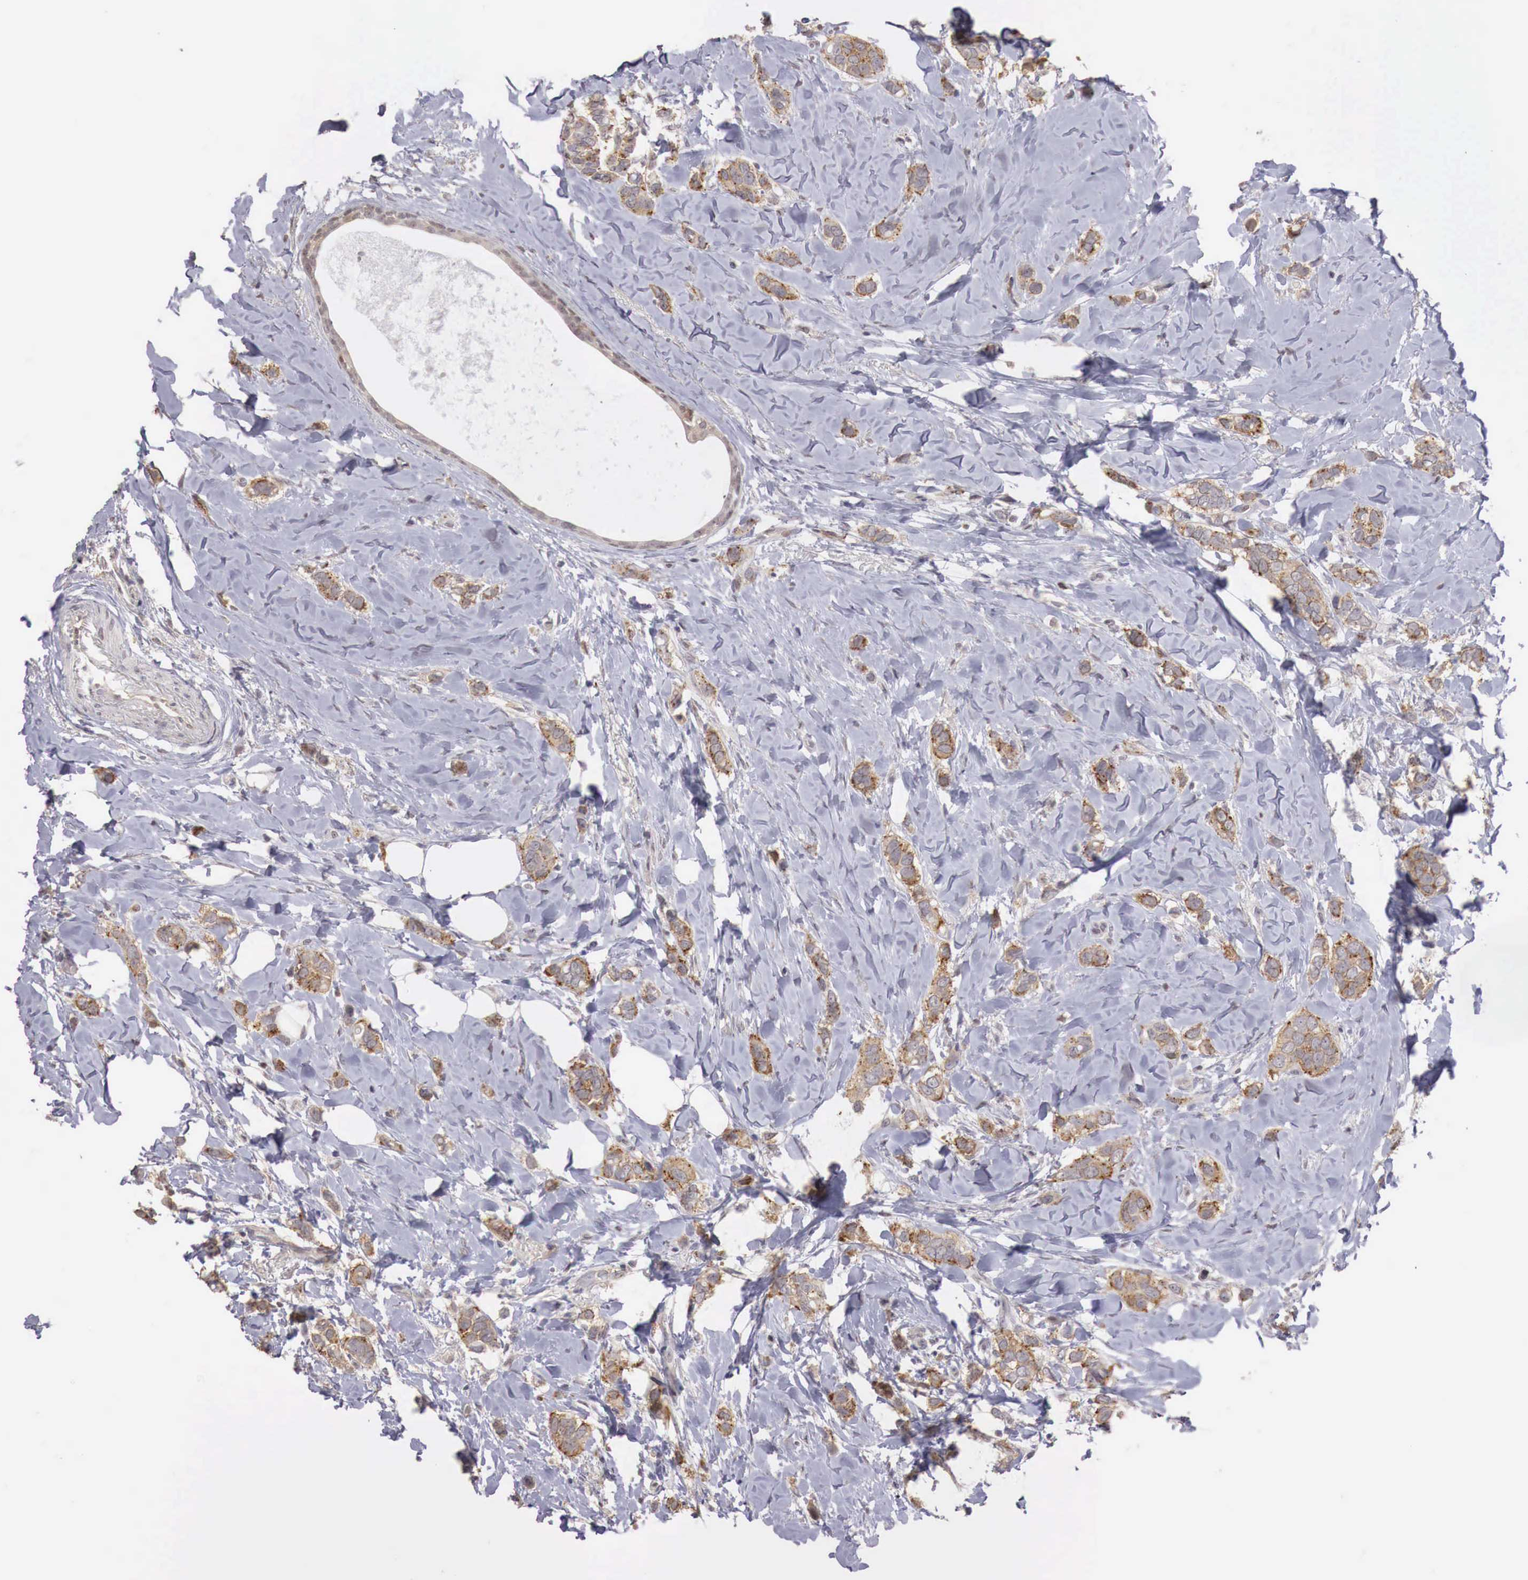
{"staining": {"intensity": "moderate", "quantity": ">75%", "location": "cytoplasmic/membranous"}, "tissue": "breast cancer", "cell_type": "Tumor cells", "image_type": "cancer", "snomed": [{"axis": "morphology", "description": "Duct carcinoma"}, {"axis": "topography", "description": "Breast"}], "caption": "This image shows breast cancer (infiltrating ductal carcinoma) stained with IHC to label a protein in brown. The cytoplasmic/membranous of tumor cells show moderate positivity for the protein. Nuclei are counter-stained blue.", "gene": "TBC1D9", "patient": {"sex": "female", "age": 72}}